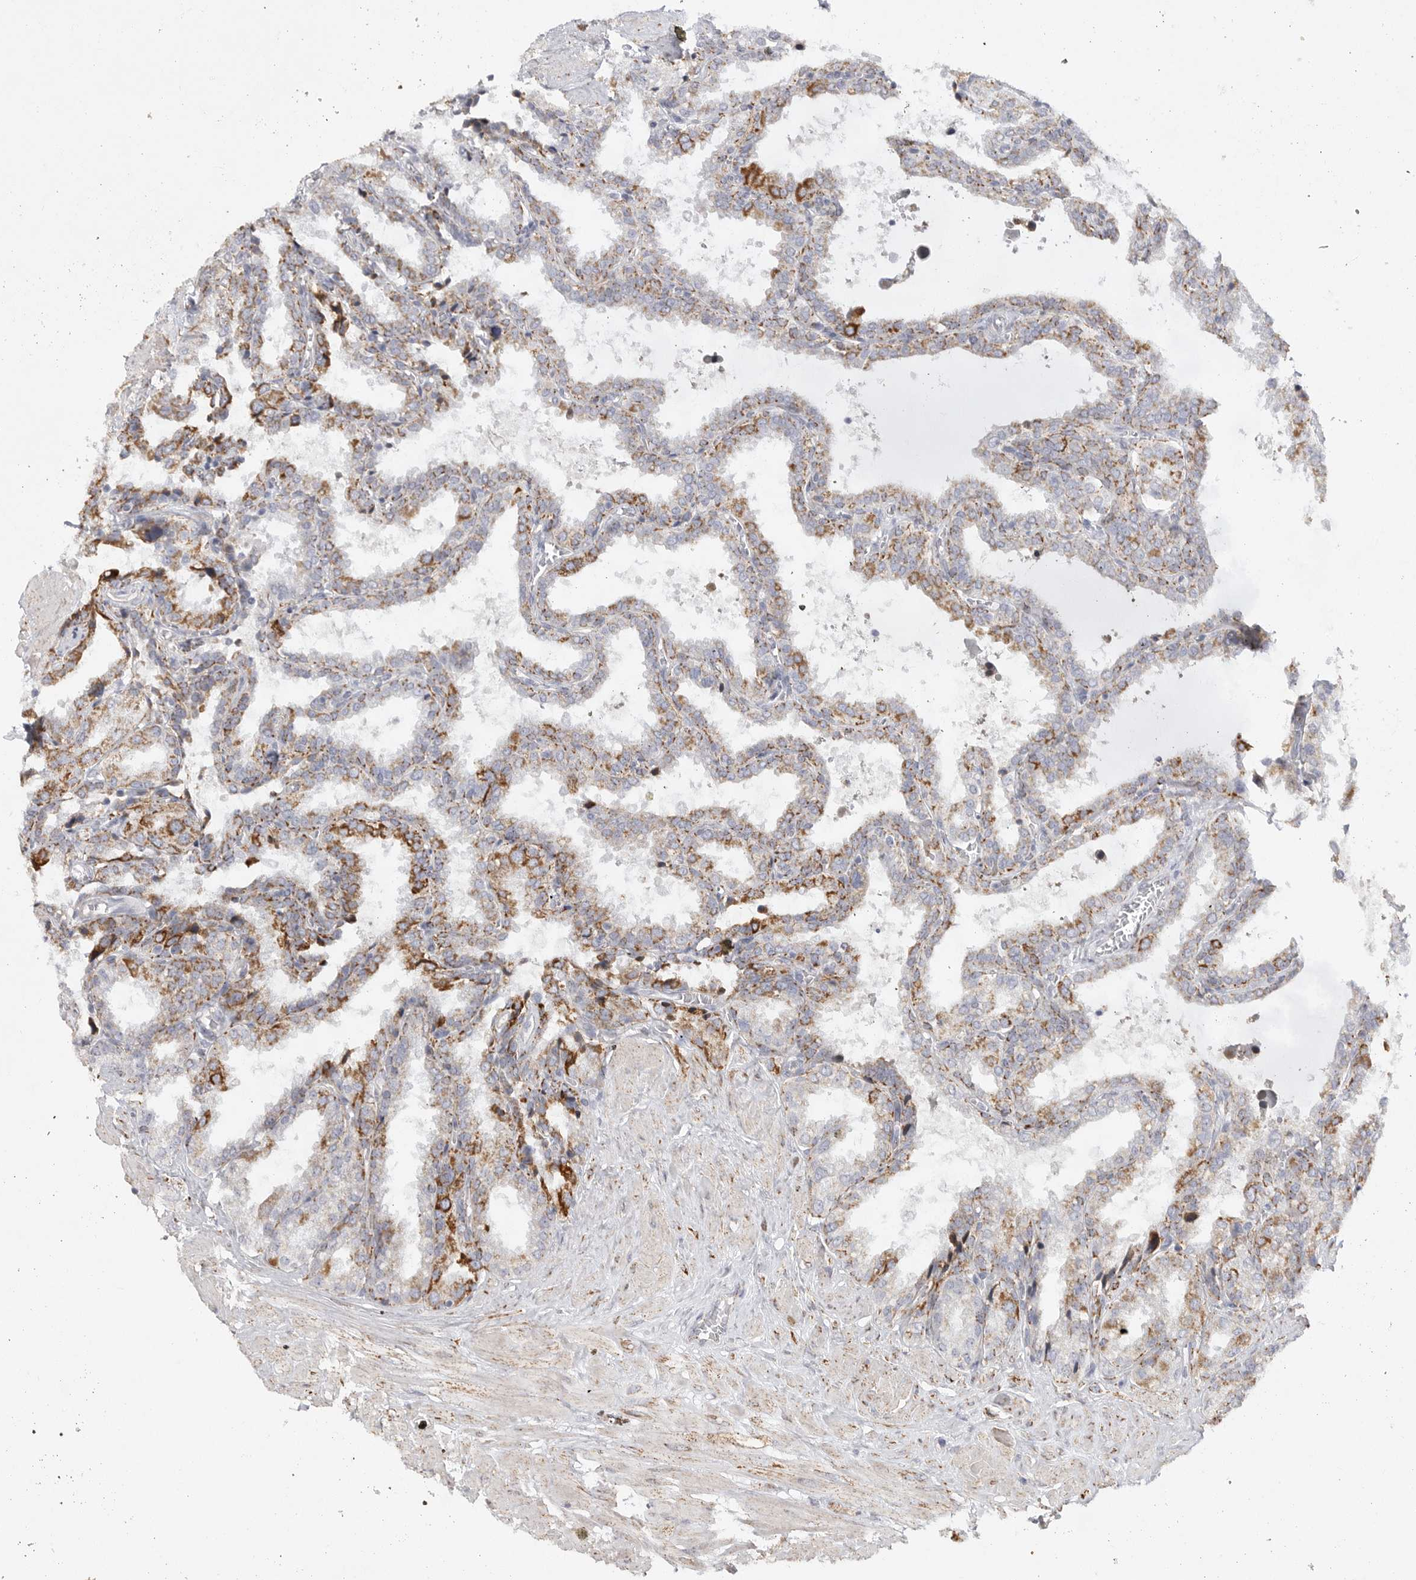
{"staining": {"intensity": "moderate", "quantity": "25%-75%", "location": "cytoplasmic/membranous"}, "tissue": "seminal vesicle", "cell_type": "Glandular cells", "image_type": "normal", "snomed": [{"axis": "morphology", "description": "Normal tissue, NOS"}, {"axis": "topography", "description": "Seminal veicle"}], "caption": "Unremarkable seminal vesicle demonstrates moderate cytoplasmic/membranous positivity in about 25%-75% of glandular cells The protein is shown in brown color, while the nuclei are stained blue..", "gene": "ELP3", "patient": {"sex": "male", "age": 46}}